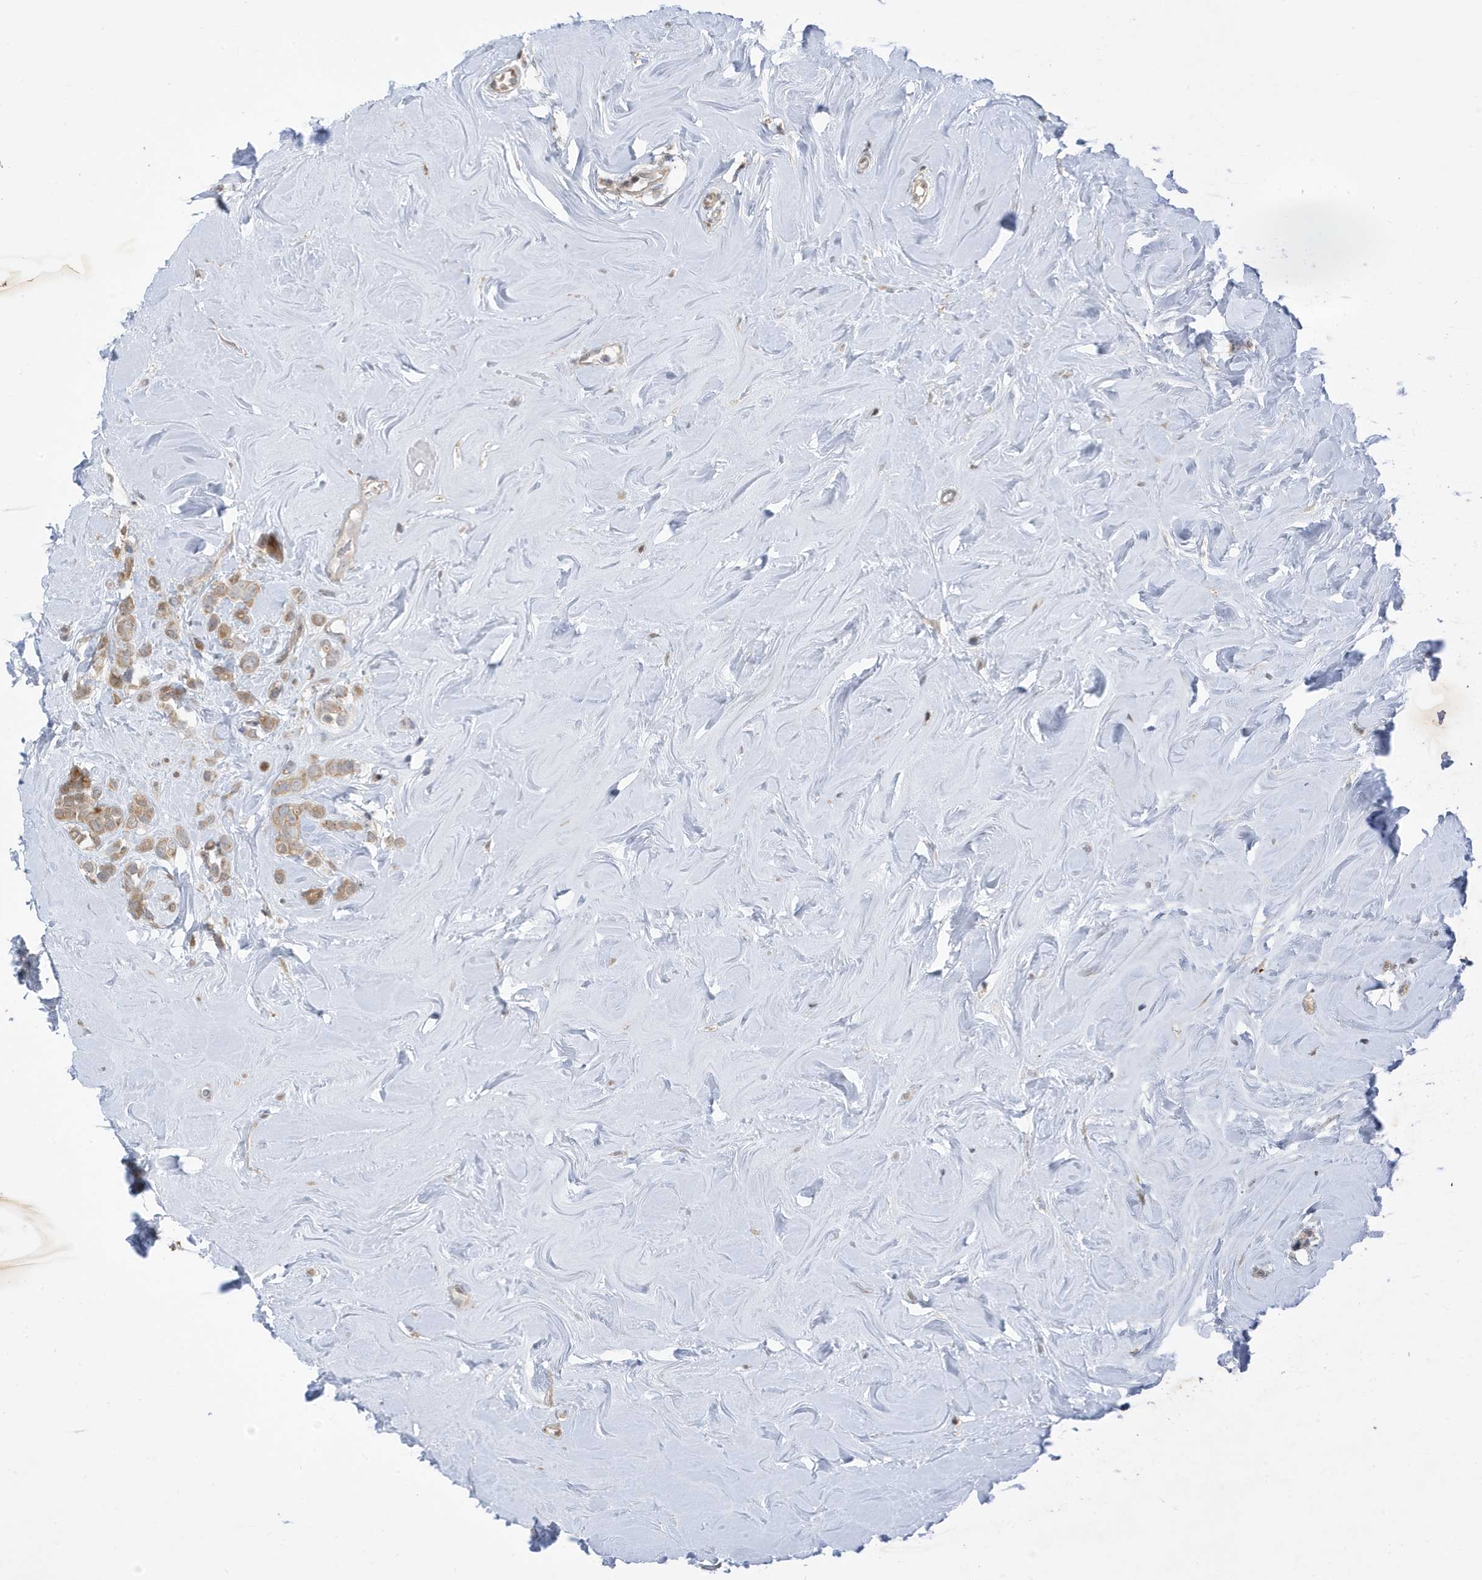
{"staining": {"intensity": "moderate", "quantity": ">75%", "location": "cytoplasmic/membranous"}, "tissue": "breast cancer", "cell_type": "Tumor cells", "image_type": "cancer", "snomed": [{"axis": "morphology", "description": "Lobular carcinoma"}, {"axis": "topography", "description": "Breast"}], "caption": "Human breast cancer (lobular carcinoma) stained with a brown dye exhibits moderate cytoplasmic/membranous positive expression in approximately >75% of tumor cells.", "gene": "ATP13A5", "patient": {"sex": "female", "age": 47}}